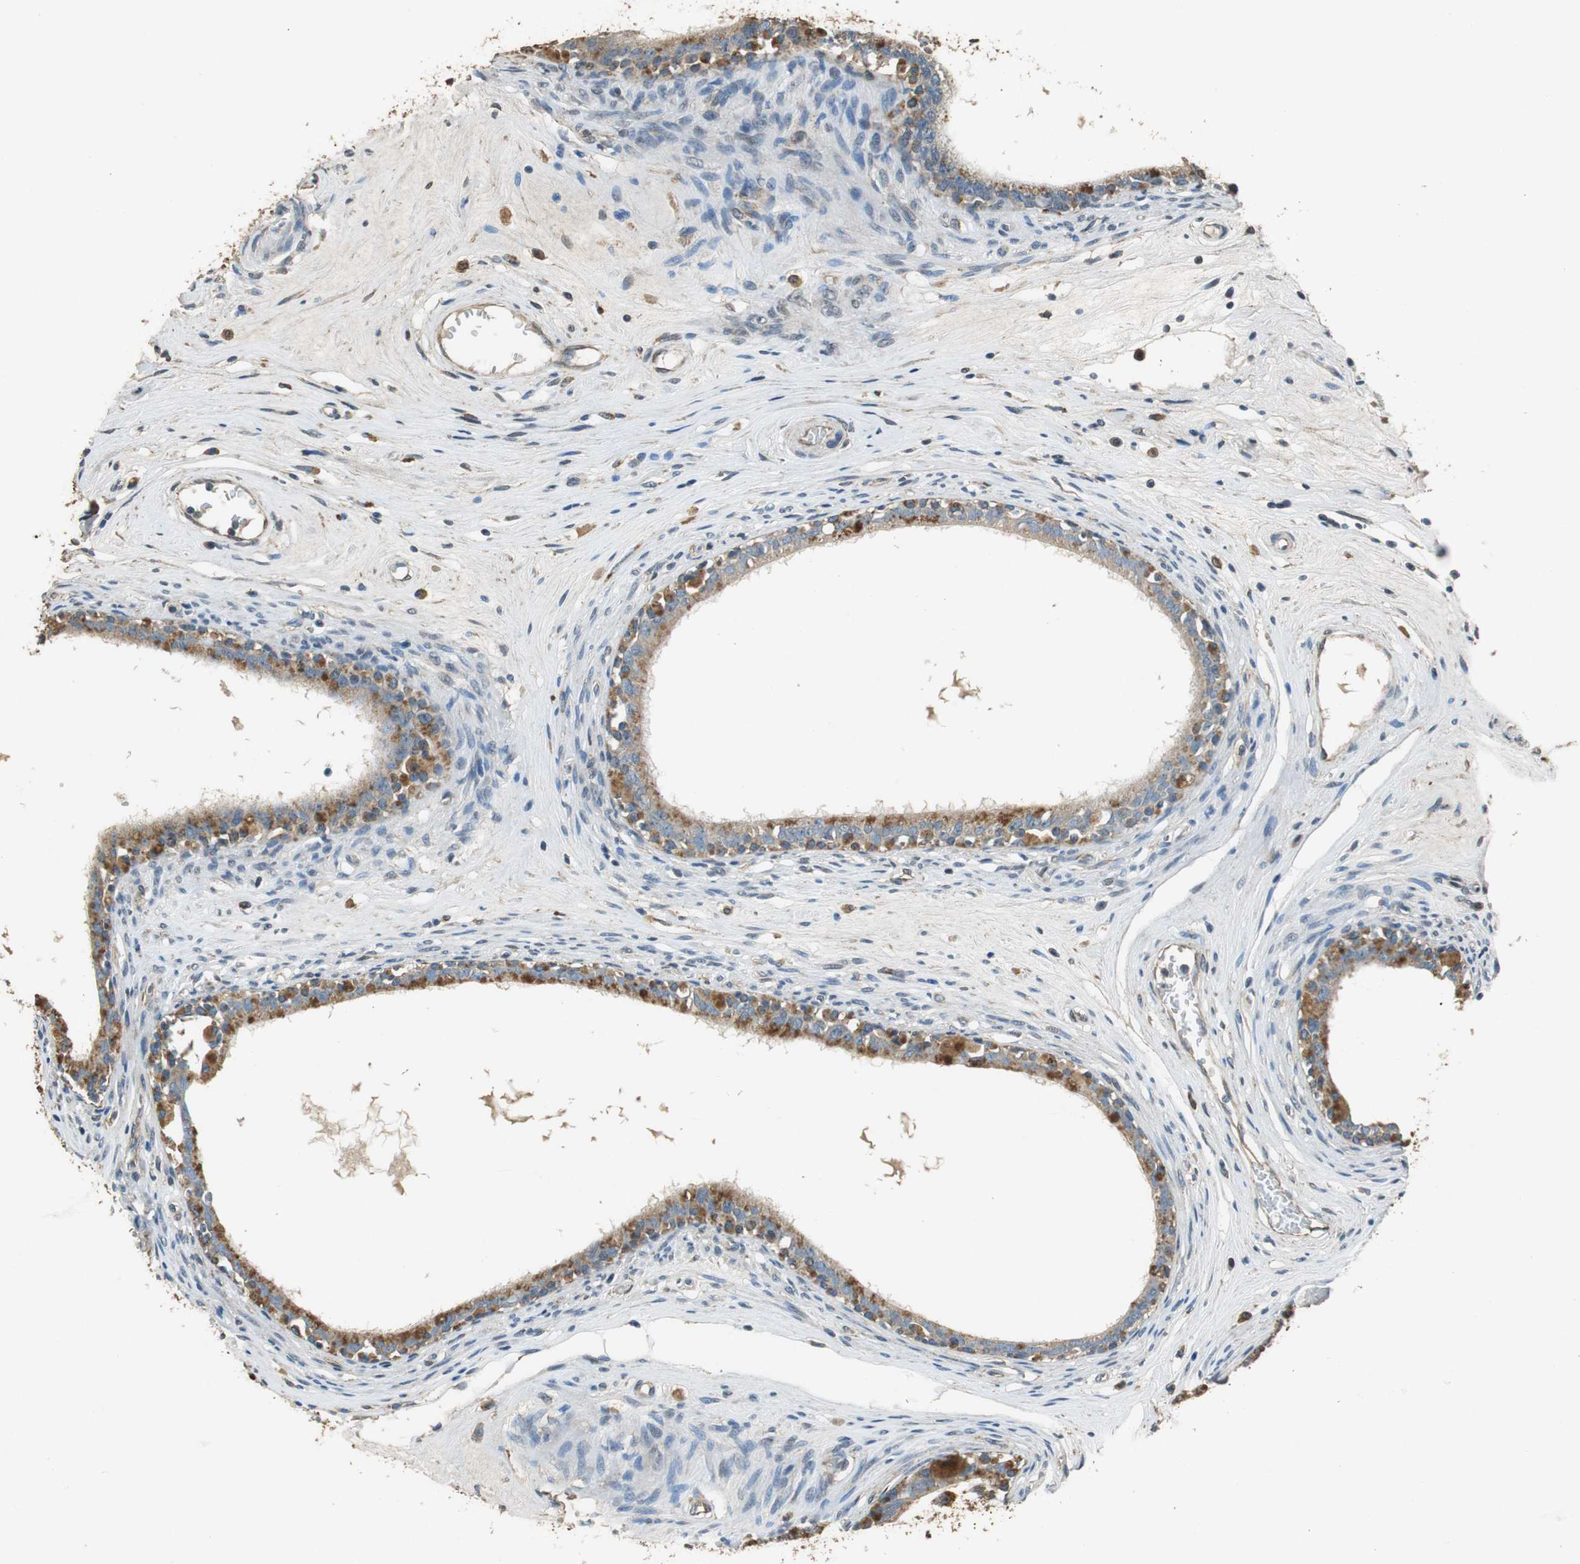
{"staining": {"intensity": "strong", "quantity": ">75%", "location": "cytoplasmic/membranous"}, "tissue": "epididymis", "cell_type": "Glandular cells", "image_type": "normal", "snomed": [{"axis": "morphology", "description": "Normal tissue, NOS"}, {"axis": "morphology", "description": "Inflammation, NOS"}, {"axis": "topography", "description": "Epididymis"}], "caption": "High-magnification brightfield microscopy of benign epididymis stained with DAB (3,3'-diaminobenzidine) (brown) and counterstained with hematoxylin (blue). glandular cells exhibit strong cytoplasmic/membranous staining is present in approximately>75% of cells. Ihc stains the protein in brown and the nuclei are stained blue.", "gene": "ALDH4A1", "patient": {"sex": "male", "age": 84}}